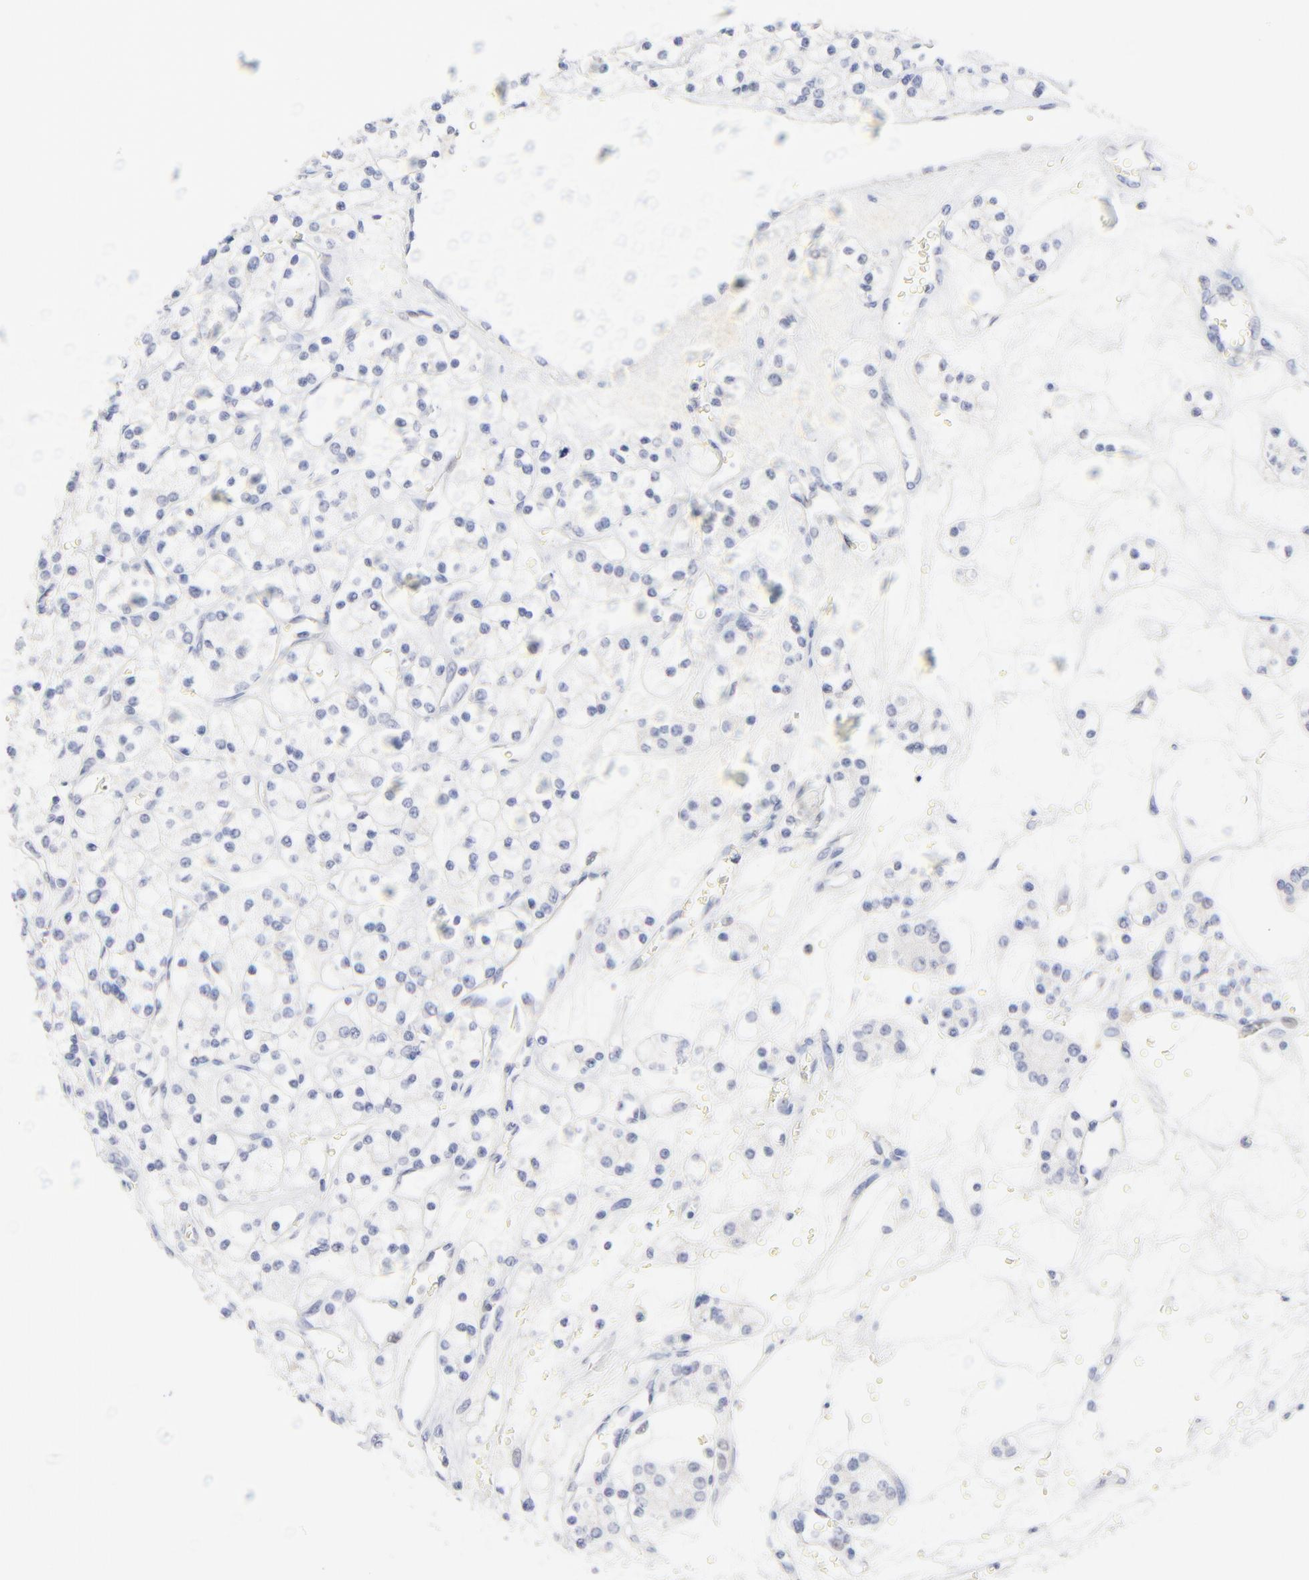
{"staining": {"intensity": "negative", "quantity": "none", "location": "none"}, "tissue": "renal cancer", "cell_type": "Tumor cells", "image_type": "cancer", "snomed": [{"axis": "morphology", "description": "Adenocarcinoma, NOS"}, {"axis": "topography", "description": "Kidney"}], "caption": "The micrograph demonstrates no significant positivity in tumor cells of renal adenocarcinoma.", "gene": "SULT4A1", "patient": {"sex": "female", "age": 62}}